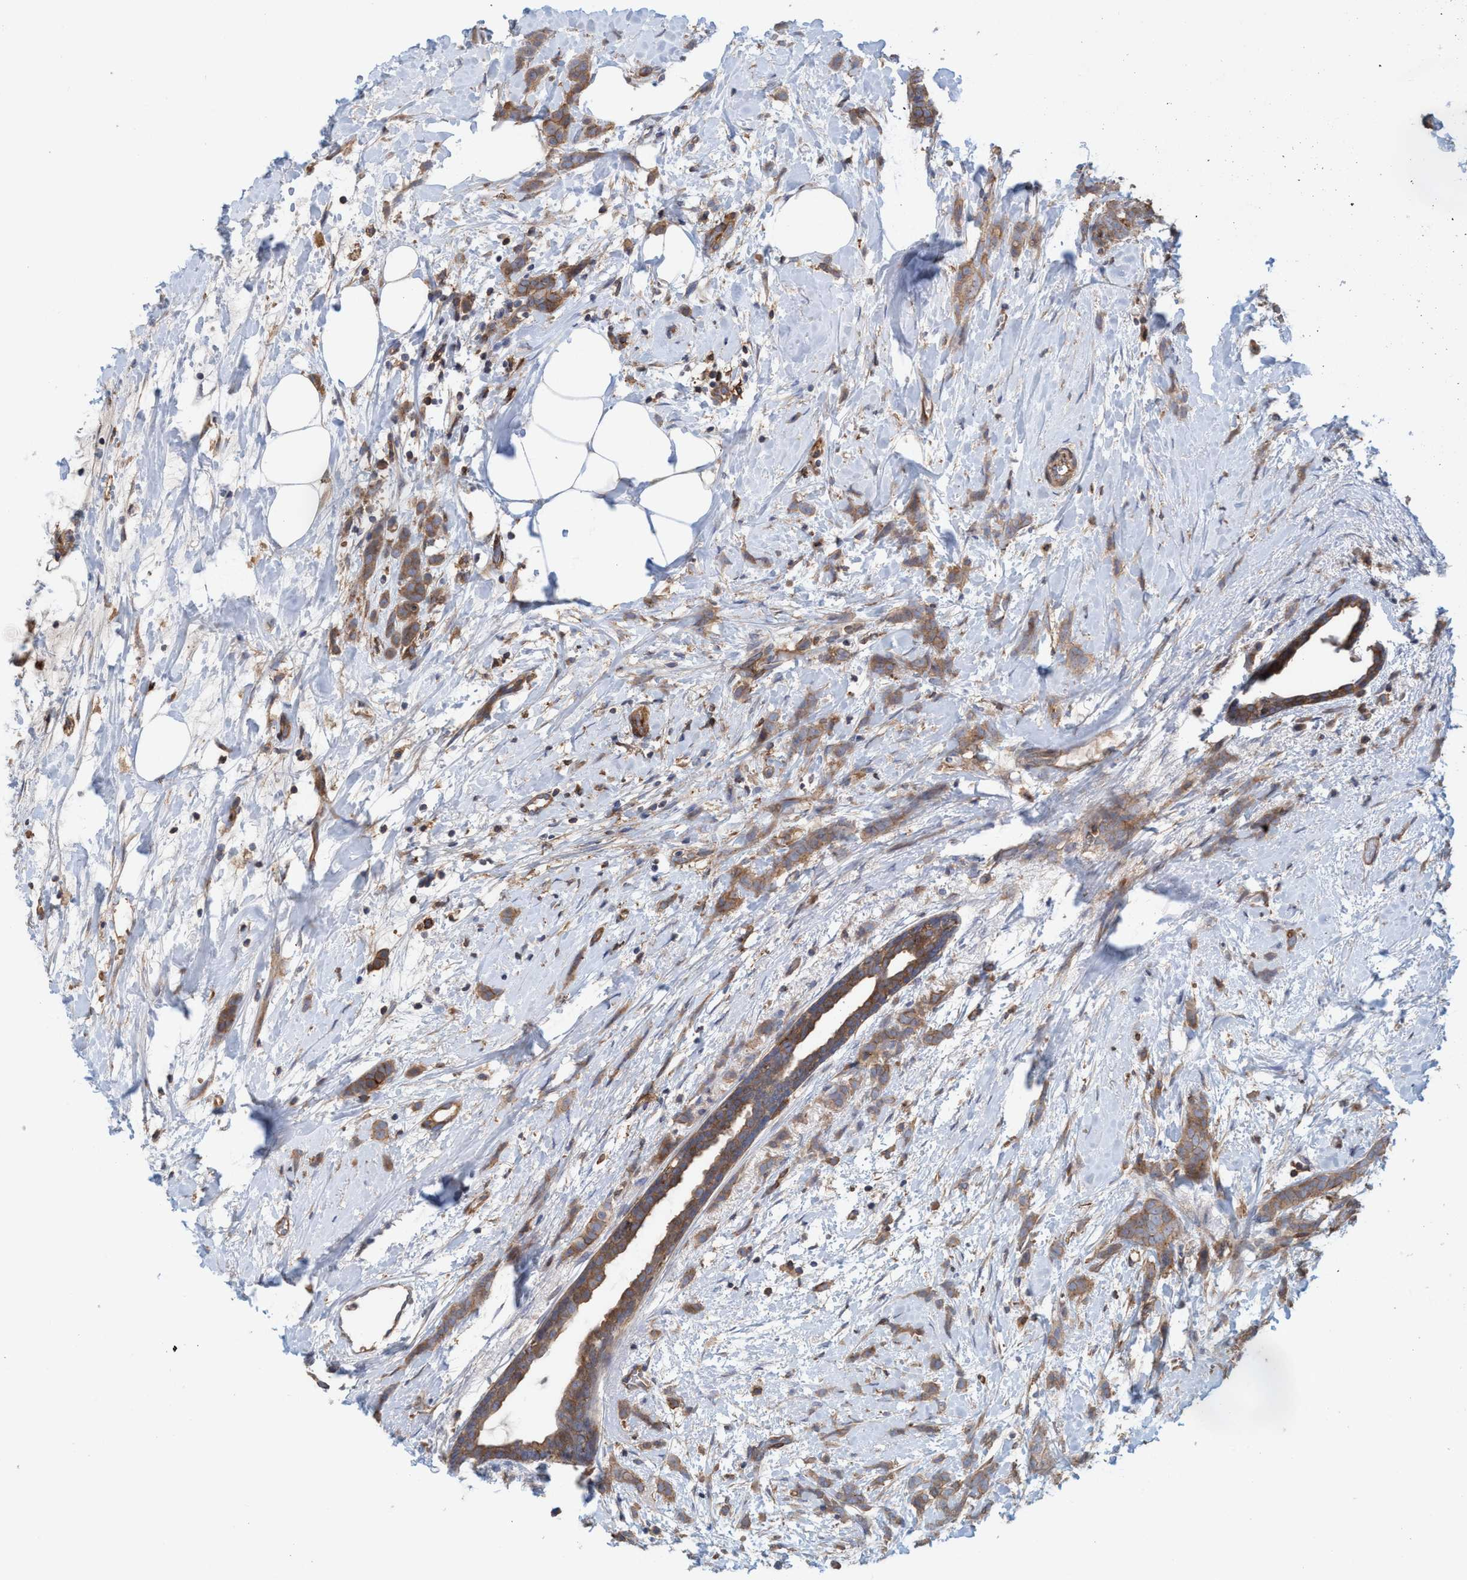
{"staining": {"intensity": "moderate", "quantity": ">75%", "location": "cytoplasmic/membranous"}, "tissue": "breast cancer", "cell_type": "Tumor cells", "image_type": "cancer", "snomed": [{"axis": "morphology", "description": "Lobular carcinoma, in situ"}, {"axis": "morphology", "description": "Lobular carcinoma"}, {"axis": "topography", "description": "Breast"}], "caption": "Immunohistochemical staining of human breast lobular carcinoma shows medium levels of moderate cytoplasmic/membranous positivity in about >75% of tumor cells.", "gene": "SPECC1", "patient": {"sex": "female", "age": 41}}